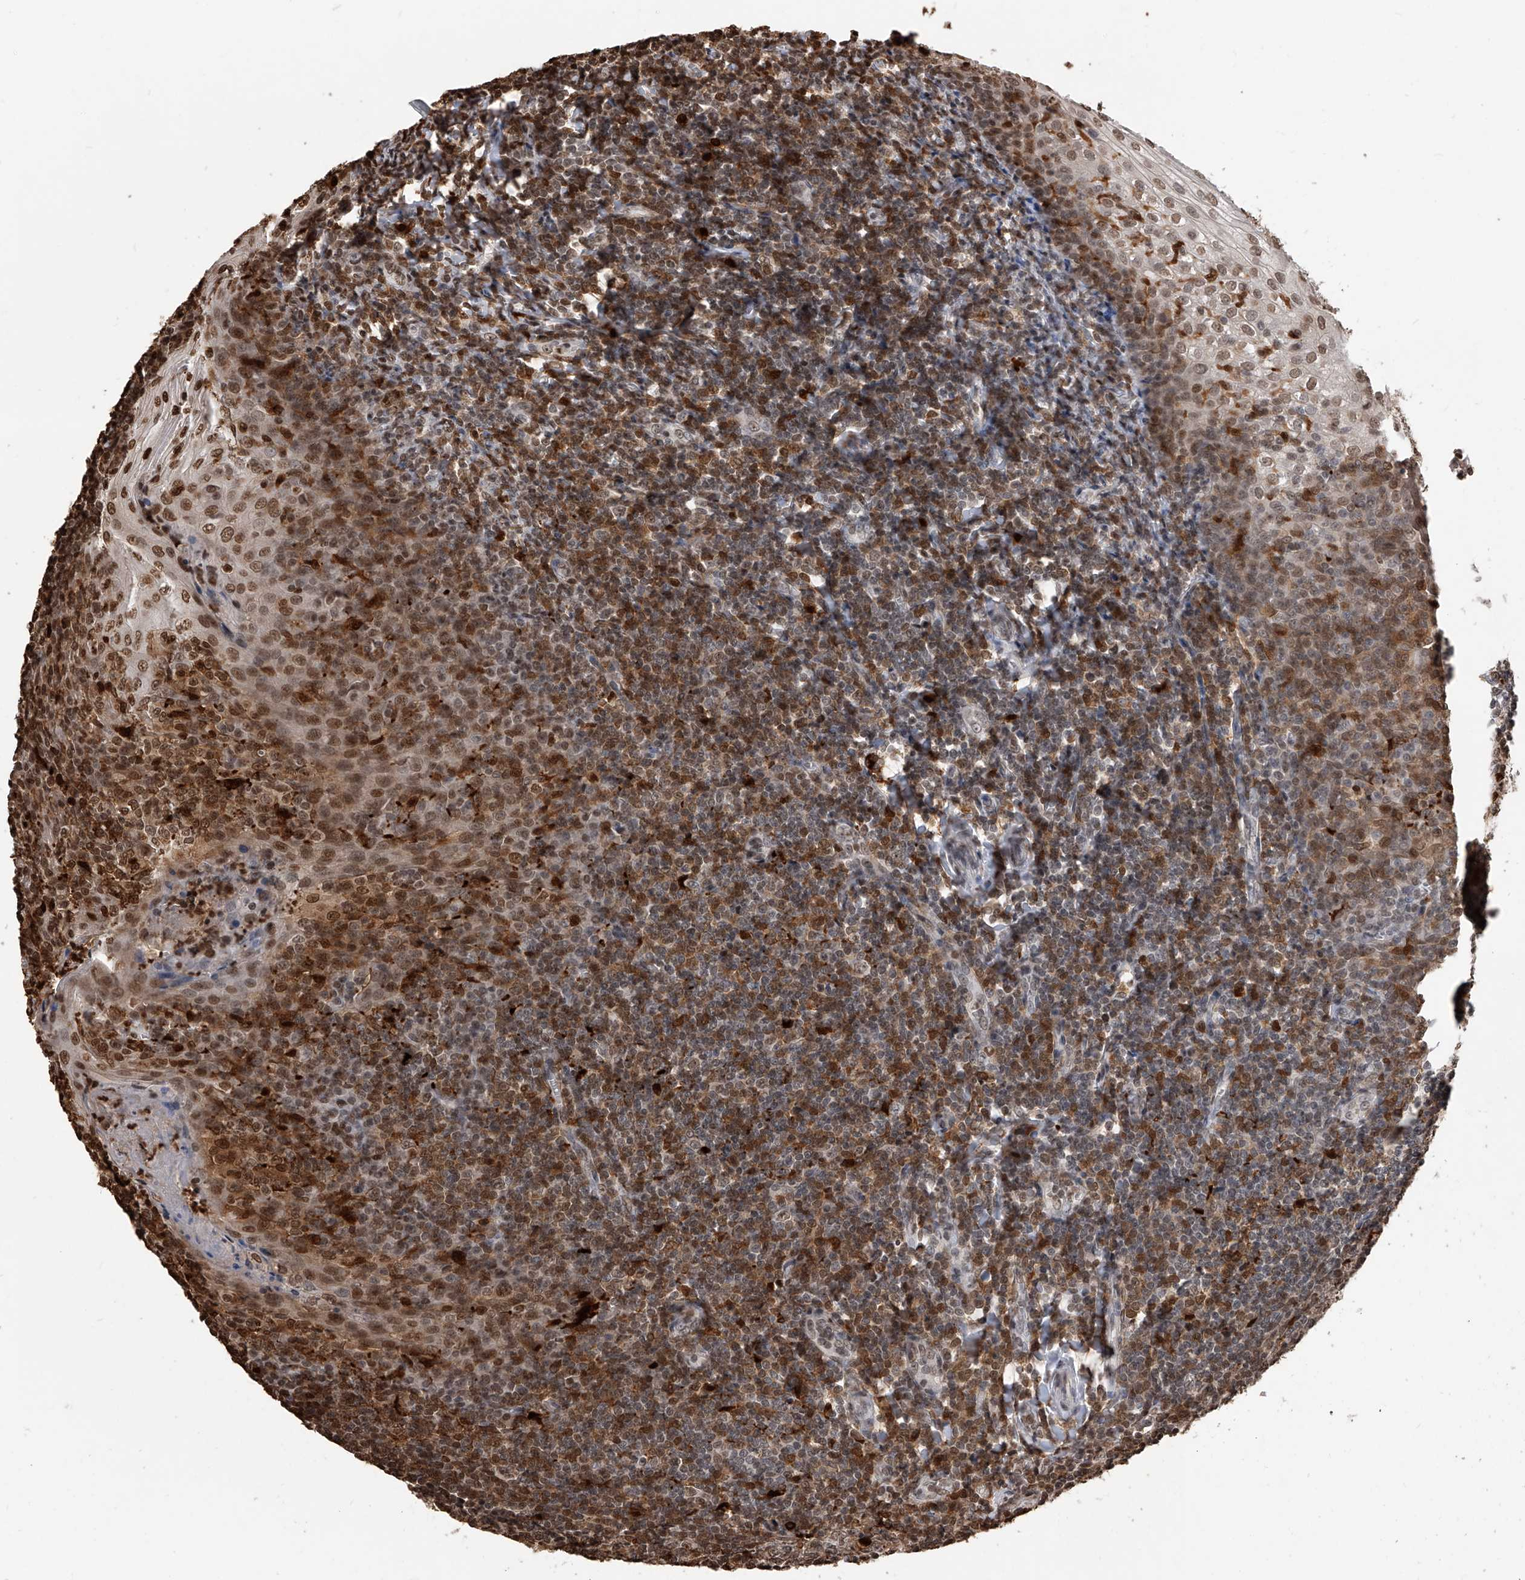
{"staining": {"intensity": "strong", "quantity": "<25%", "location": "cytoplasmic/membranous,nuclear"}, "tissue": "tonsil", "cell_type": "Germinal center cells", "image_type": "normal", "snomed": [{"axis": "morphology", "description": "Normal tissue, NOS"}, {"axis": "topography", "description": "Tonsil"}], "caption": "A photomicrograph of tonsil stained for a protein shows strong cytoplasmic/membranous,nuclear brown staining in germinal center cells.", "gene": "CFAP410", "patient": {"sex": "male", "age": 27}}